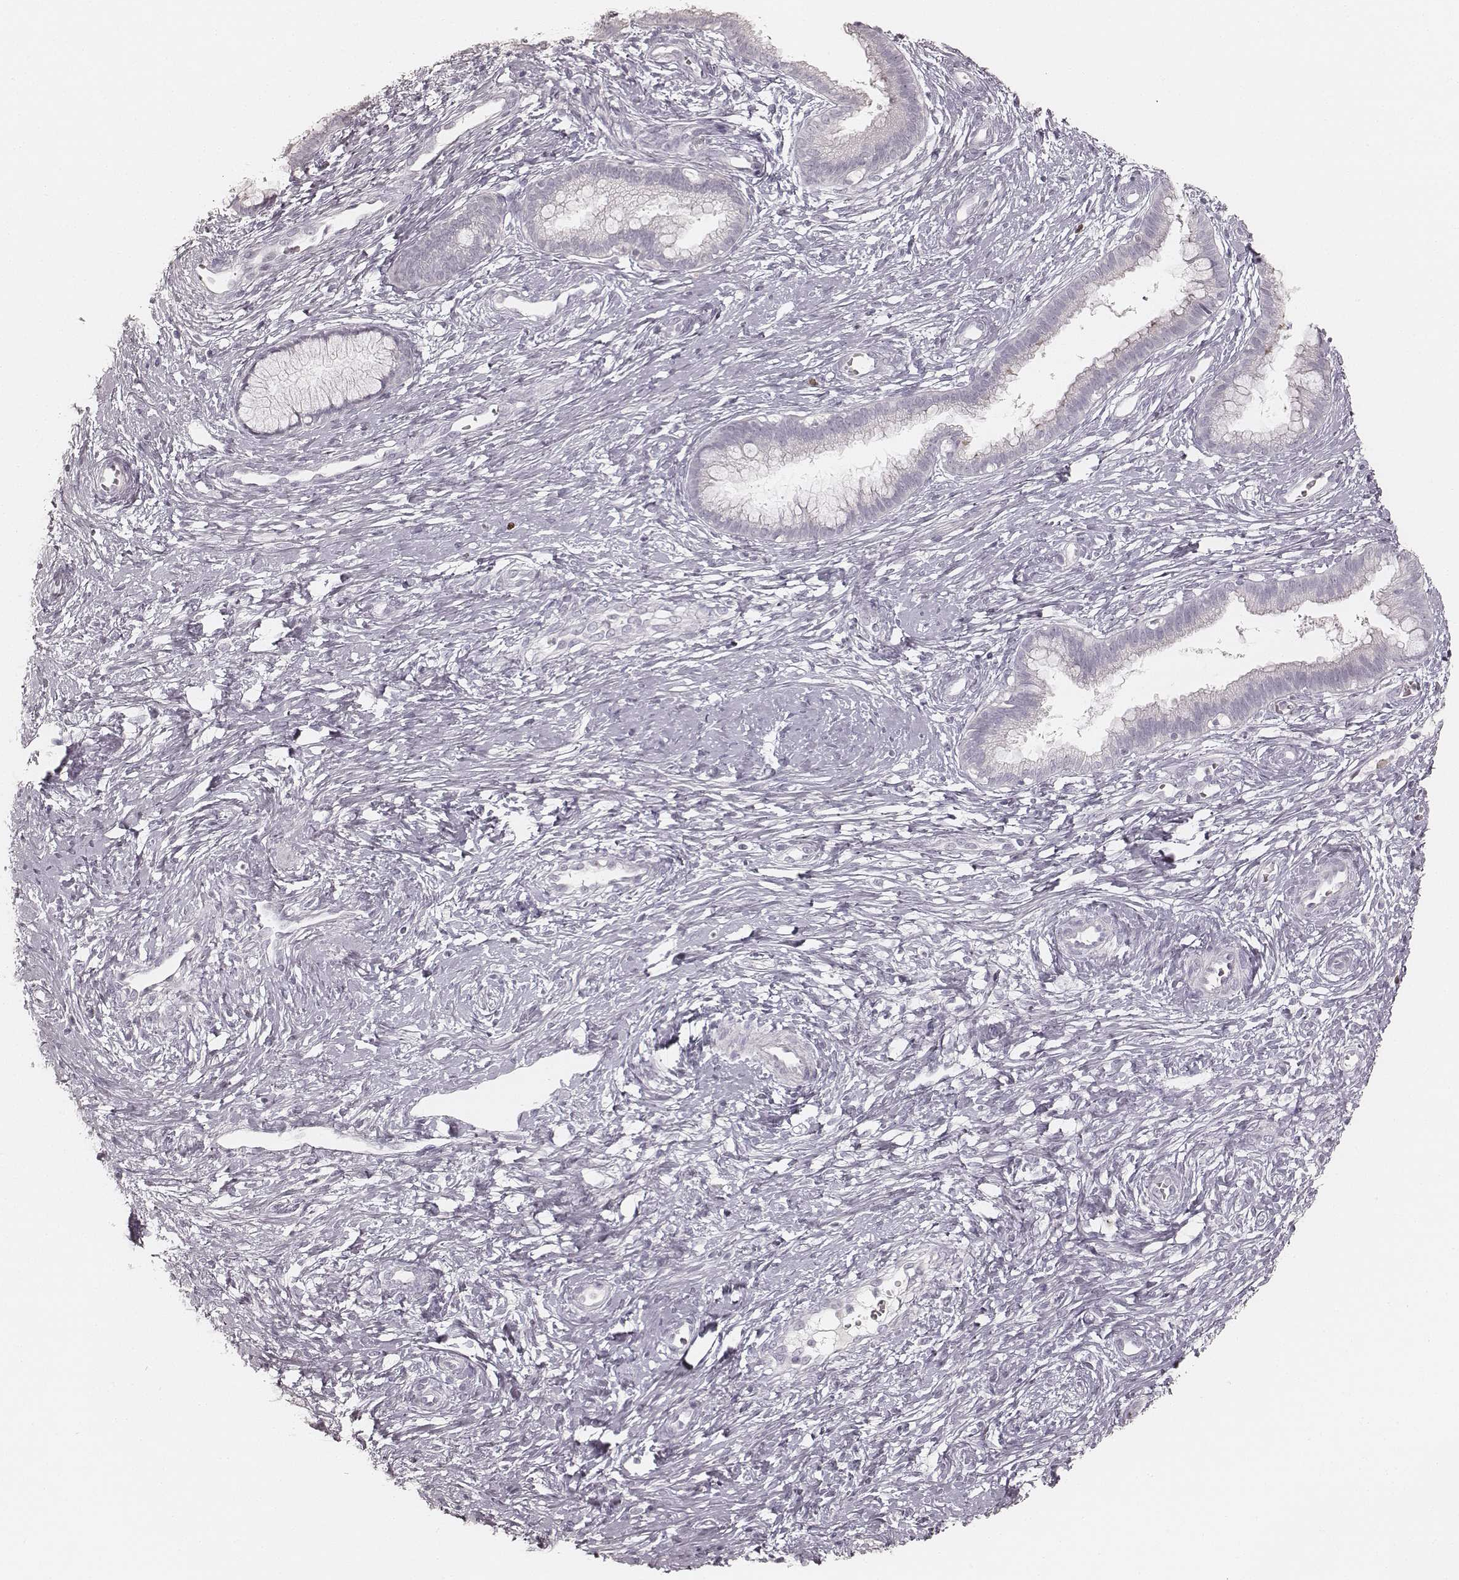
{"staining": {"intensity": "negative", "quantity": "none", "location": "none"}, "tissue": "cervical cancer", "cell_type": "Tumor cells", "image_type": "cancer", "snomed": [{"axis": "morphology", "description": "Squamous cell carcinoma, NOS"}, {"axis": "topography", "description": "Cervix"}], "caption": "Immunohistochemistry (IHC) histopathology image of neoplastic tissue: human cervical squamous cell carcinoma stained with DAB exhibits no significant protein expression in tumor cells.", "gene": "TEX37", "patient": {"sex": "female", "age": 32}}